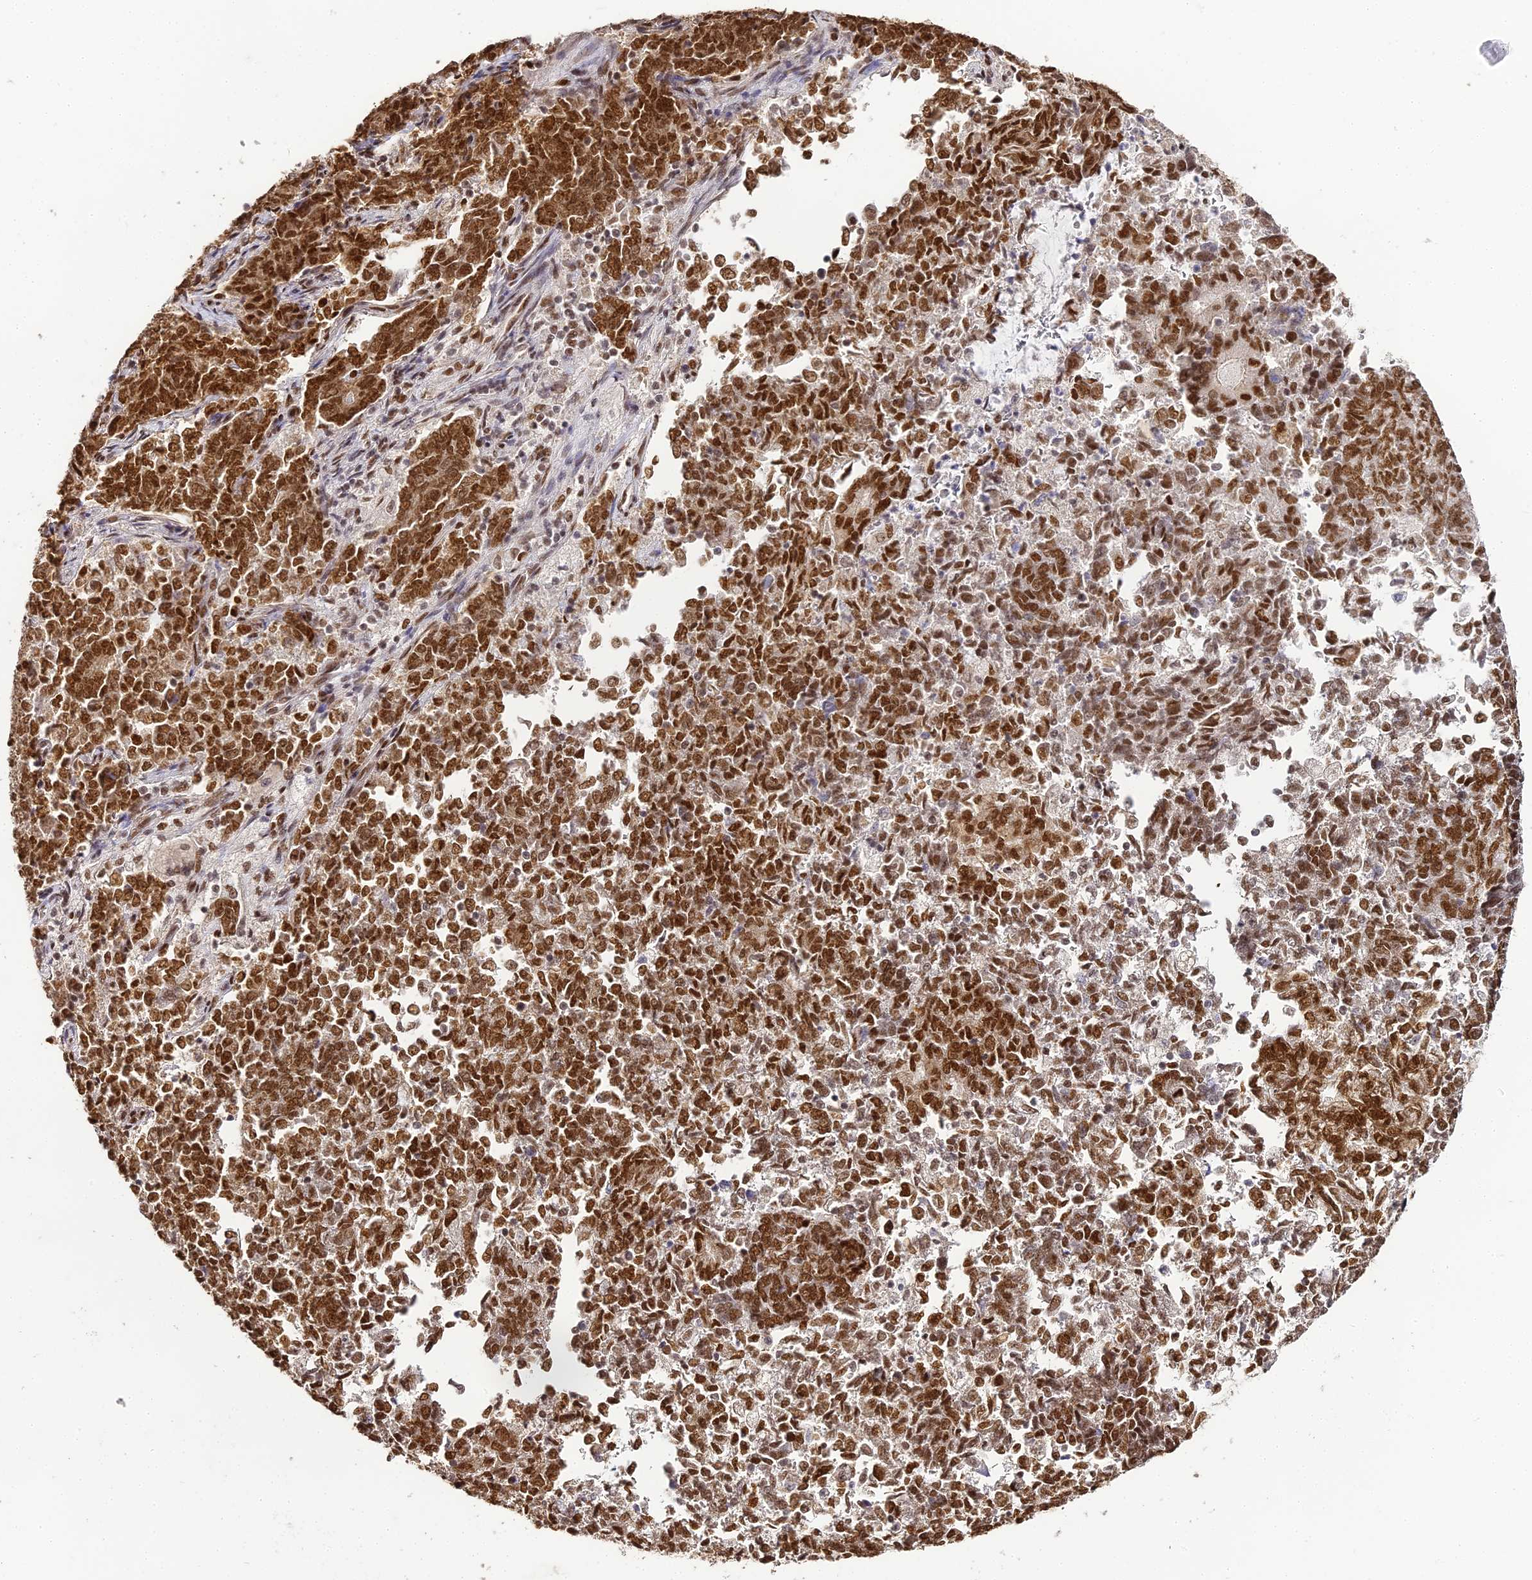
{"staining": {"intensity": "strong", "quantity": ">75%", "location": "nuclear"}, "tissue": "endometrial cancer", "cell_type": "Tumor cells", "image_type": "cancer", "snomed": [{"axis": "morphology", "description": "Adenocarcinoma, NOS"}, {"axis": "topography", "description": "Endometrium"}], "caption": "IHC histopathology image of endometrial adenocarcinoma stained for a protein (brown), which displays high levels of strong nuclear staining in approximately >75% of tumor cells.", "gene": "HNRNPA1", "patient": {"sex": "female", "age": 80}}